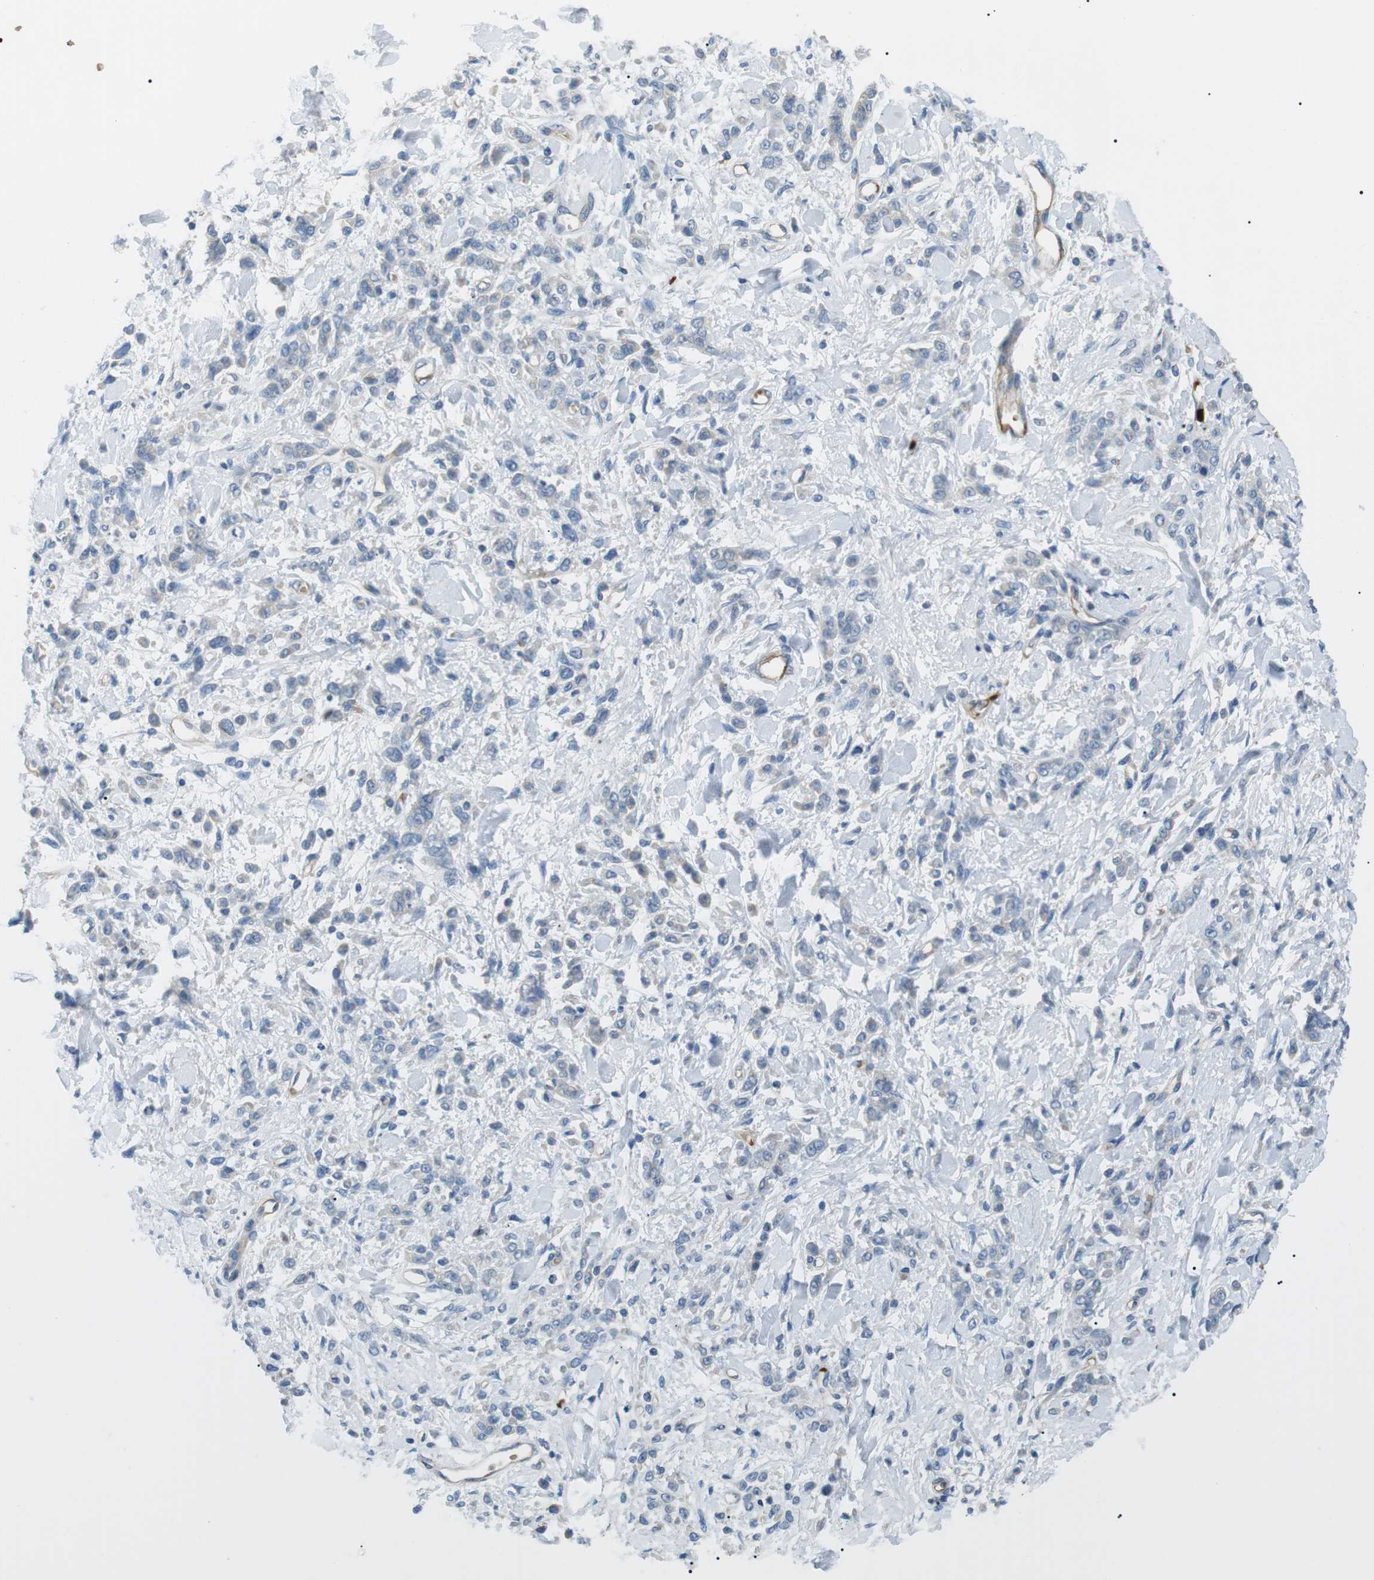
{"staining": {"intensity": "negative", "quantity": "none", "location": "none"}, "tissue": "stomach cancer", "cell_type": "Tumor cells", "image_type": "cancer", "snomed": [{"axis": "morphology", "description": "Normal tissue, NOS"}, {"axis": "morphology", "description": "Adenocarcinoma, NOS"}, {"axis": "topography", "description": "Stomach"}], "caption": "Stomach cancer (adenocarcinoma) stained for a protein using immunohistochemistry (IHC) demonstrates no expression tumor cells.", "gene": "ADCY10", "patient": {"sex": "male", "age": 82}}